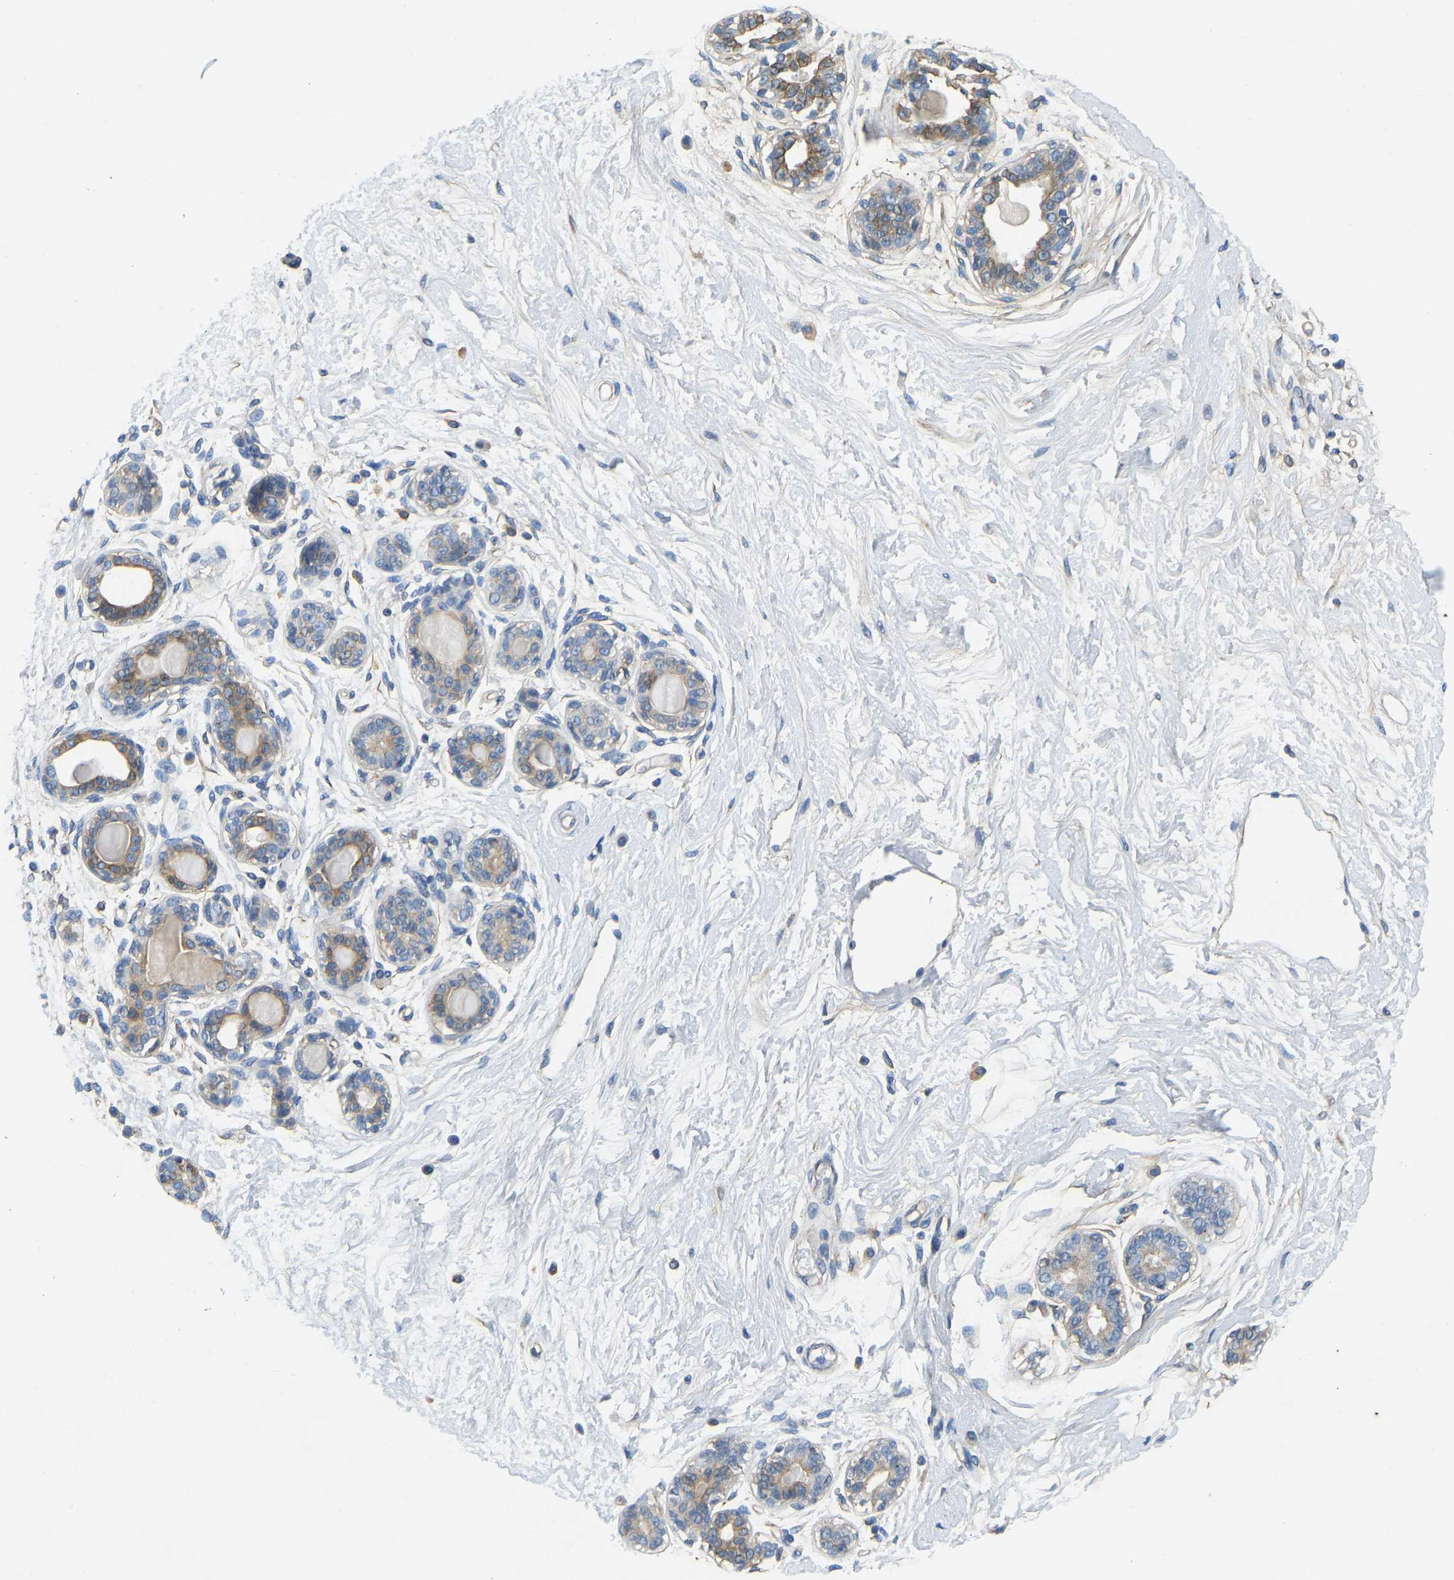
{"staining": {"intensity": "negative", "quantity": "none", "location": "none"}, "tissue": "breast", "cell_type": "Adipocytes", "image_type": "normal", "snomed": [{"axis": "morphology", "description": "Normal tissue, NOS"}, {"axis": "topography", "description": "Breast"}], "caption": "A histopathology image of breast stained for a protein displays no brown staining in adipocytes.", "gene": "TECTA", "patient": {"sex": "female", "age": 45}}